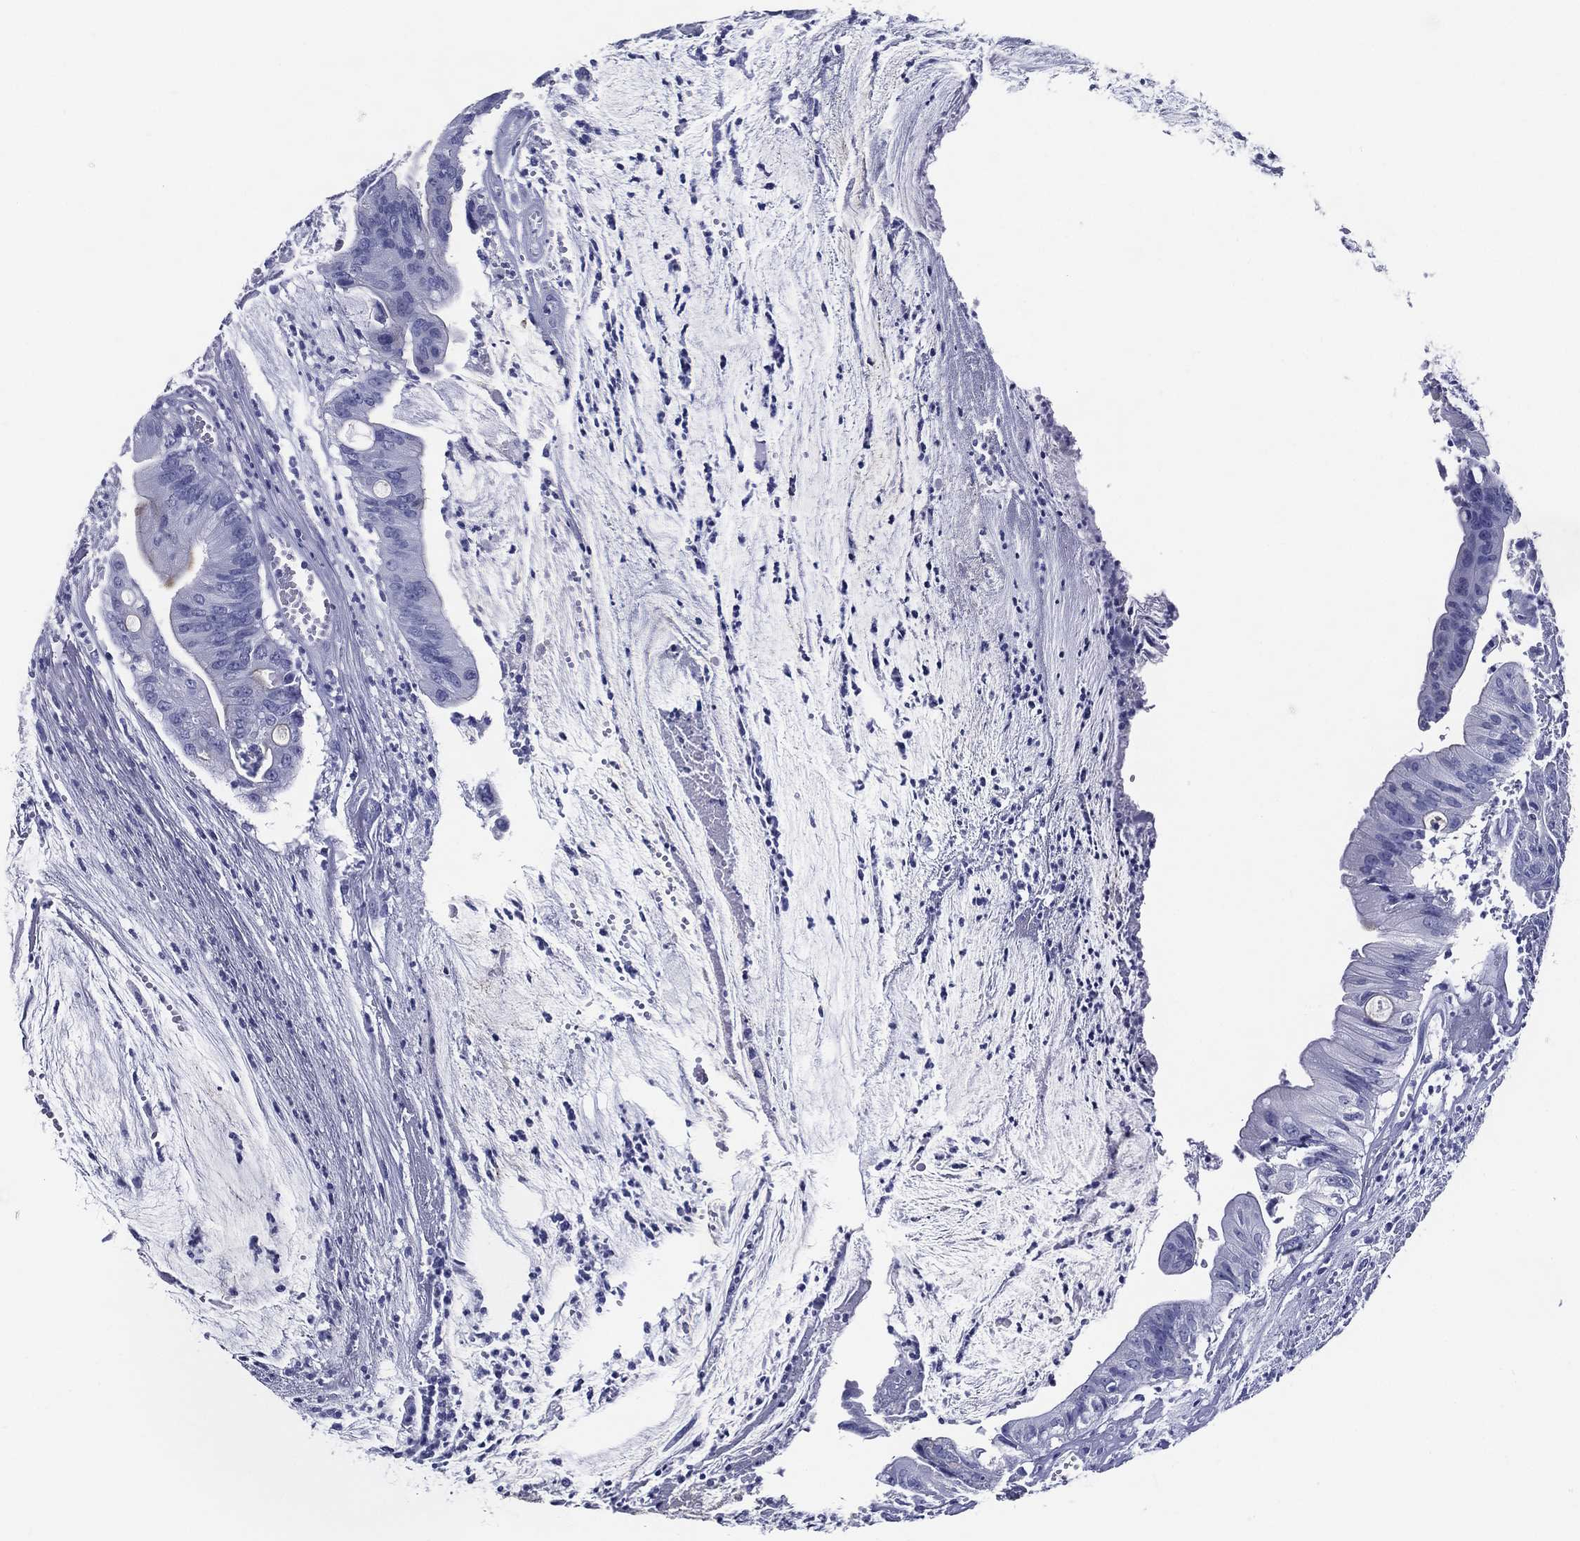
{"staining": {"intensity": "negative", "quantity": "none", "location": "none"}, "tissue": "colorectal cancer", "cell_type": "Tumor cells", "image_type": "cancer", "snomed": [{"axis": "morphology", "description": "Adenocarcinoma, NOS"}, {"axis": "topography", "description": "Colon"}], "caption": "Tumor cells show no significant staining in adenocarcinoma (colorectal).", "gene": "ACE2", "patient": {"sex": "female", "age": 69}}